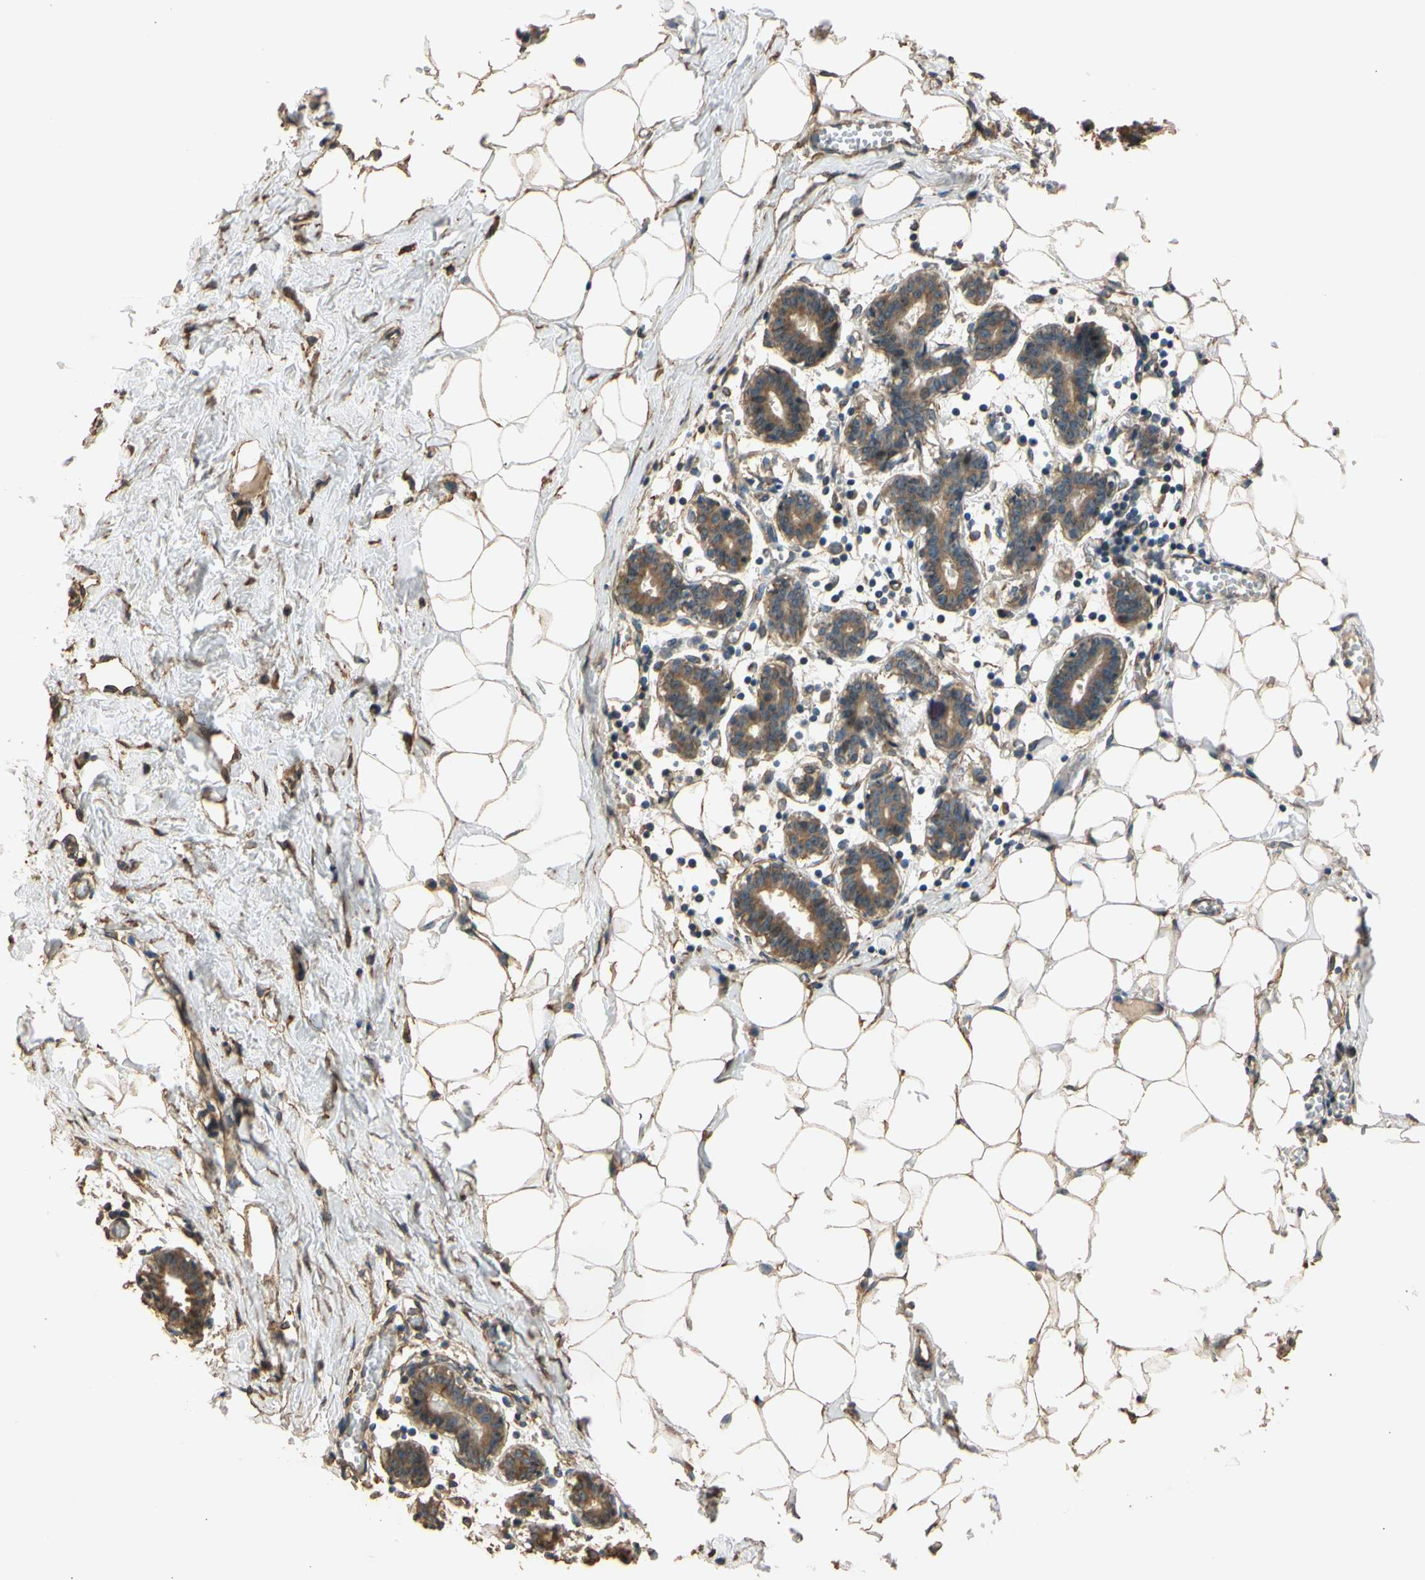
{"staining": {"intensity": "moderate", "quantity": ">75%", "location": "cytoplasmic/membranous"}, "tissue": "breast", "cell_type": "Adipocytes", "image_type": "normal", "snomed": [{"axis": "morphology", "description": "Normal tissue, NOS"}, {"axis": "topography", "description": "Breast"}], "caption": "IHC of benign human breast demonstrates medium levels of moderate cytoplasmic/membranous positivity in approximately >75% of adipocytes. (brown staining indicates protein expression, while blue staining denotes nuclei).", "gene": "MGRN1", "patient": {"sex": "female", "age": 27}}